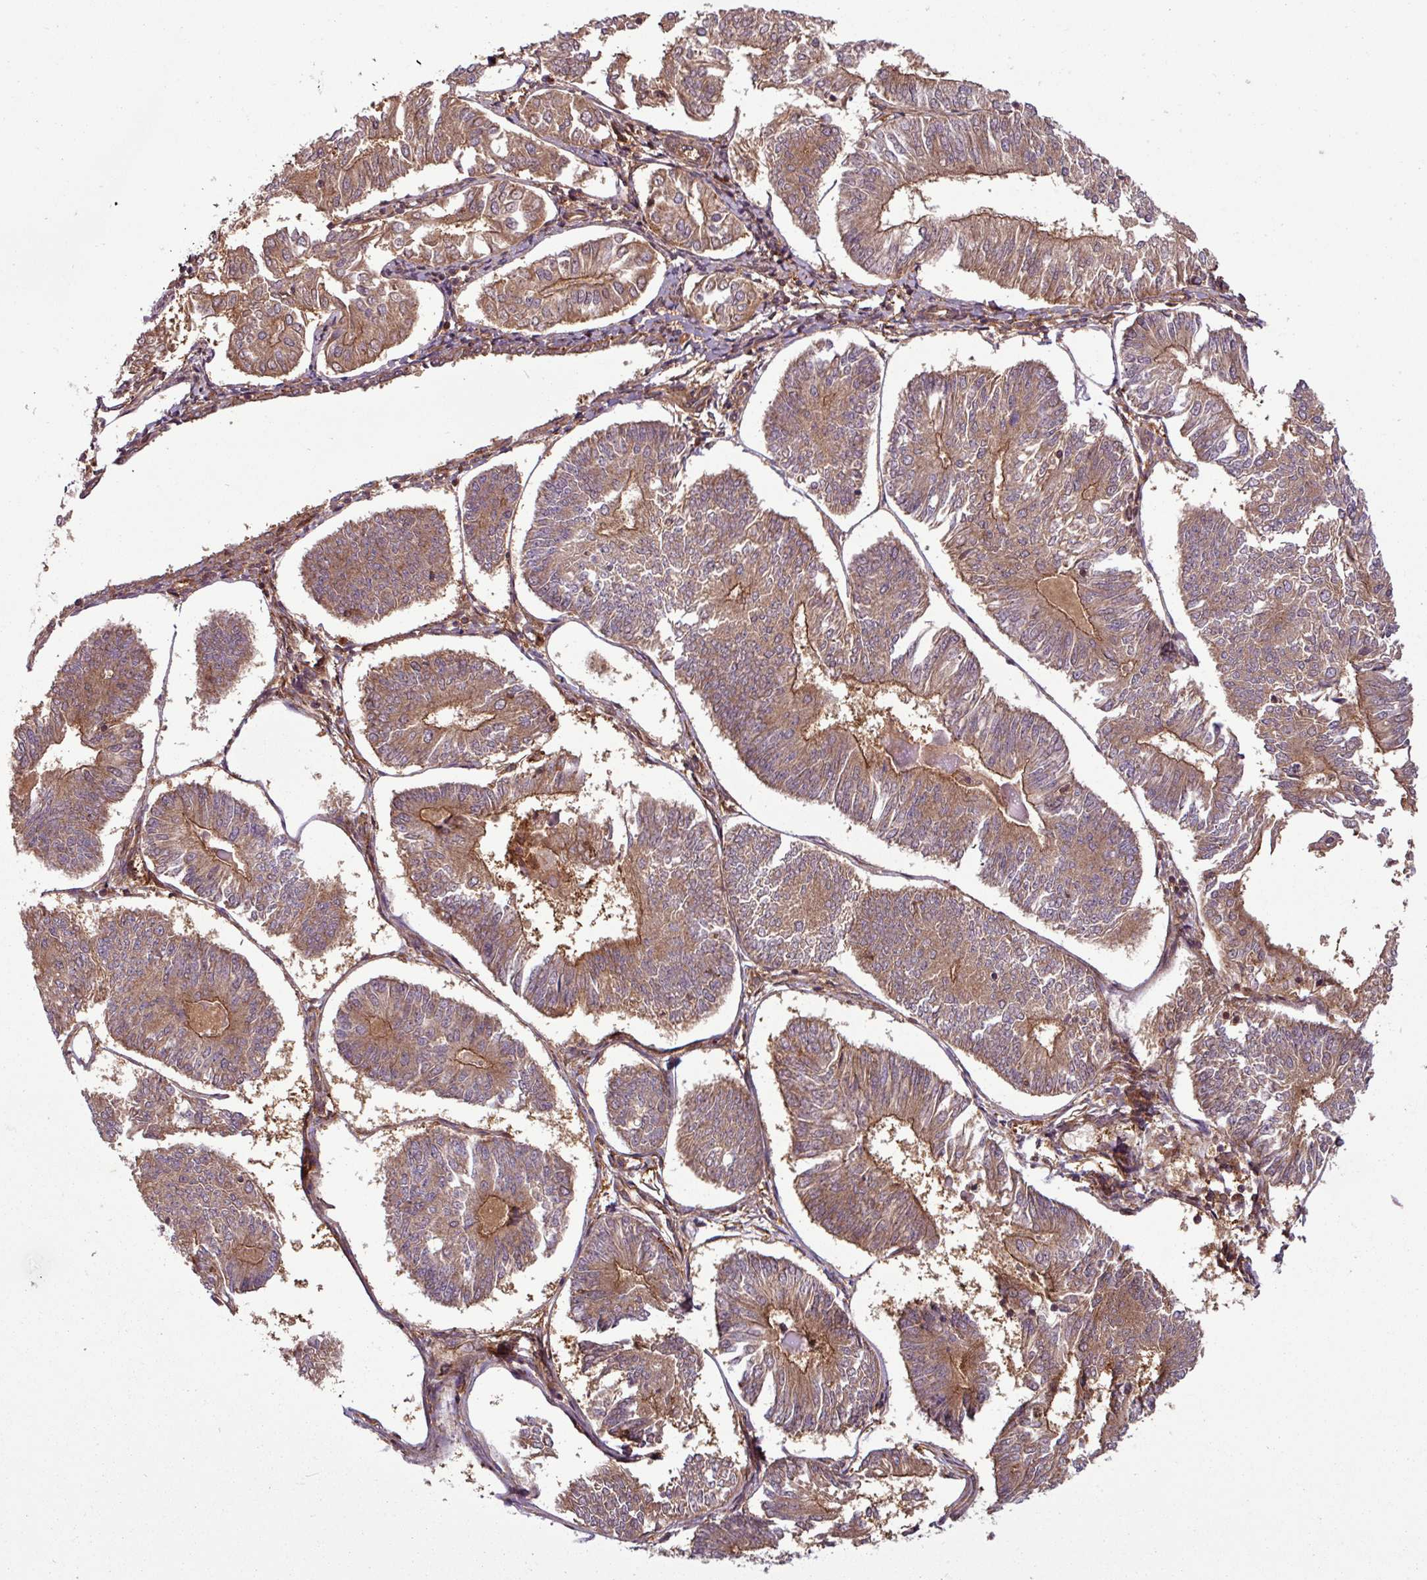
{"staining": {"intensity": "moderate", "quantity": ">75%", "location": "cytoplasmic/membranous"}, "tissue": "endometrial cancer", "cell_type": "Tumor cells", "image_type": "cancer", "snomed": [{"axis": "morphology", "description": "Adenocarcinoma, NOS"}, {"axis": "topography", "description": "Endometrium"}], "caption": "DAB (3,3'-diaminobenzidine) immunohistochemical staining of adenocarcinoma (endometrial) shows moderate cytoplasmic/membranous protein positivity in approximately >75% of tumor cells.", "gene": "SH3BGRL", "patient": {"sex": "female", "age": 58}}